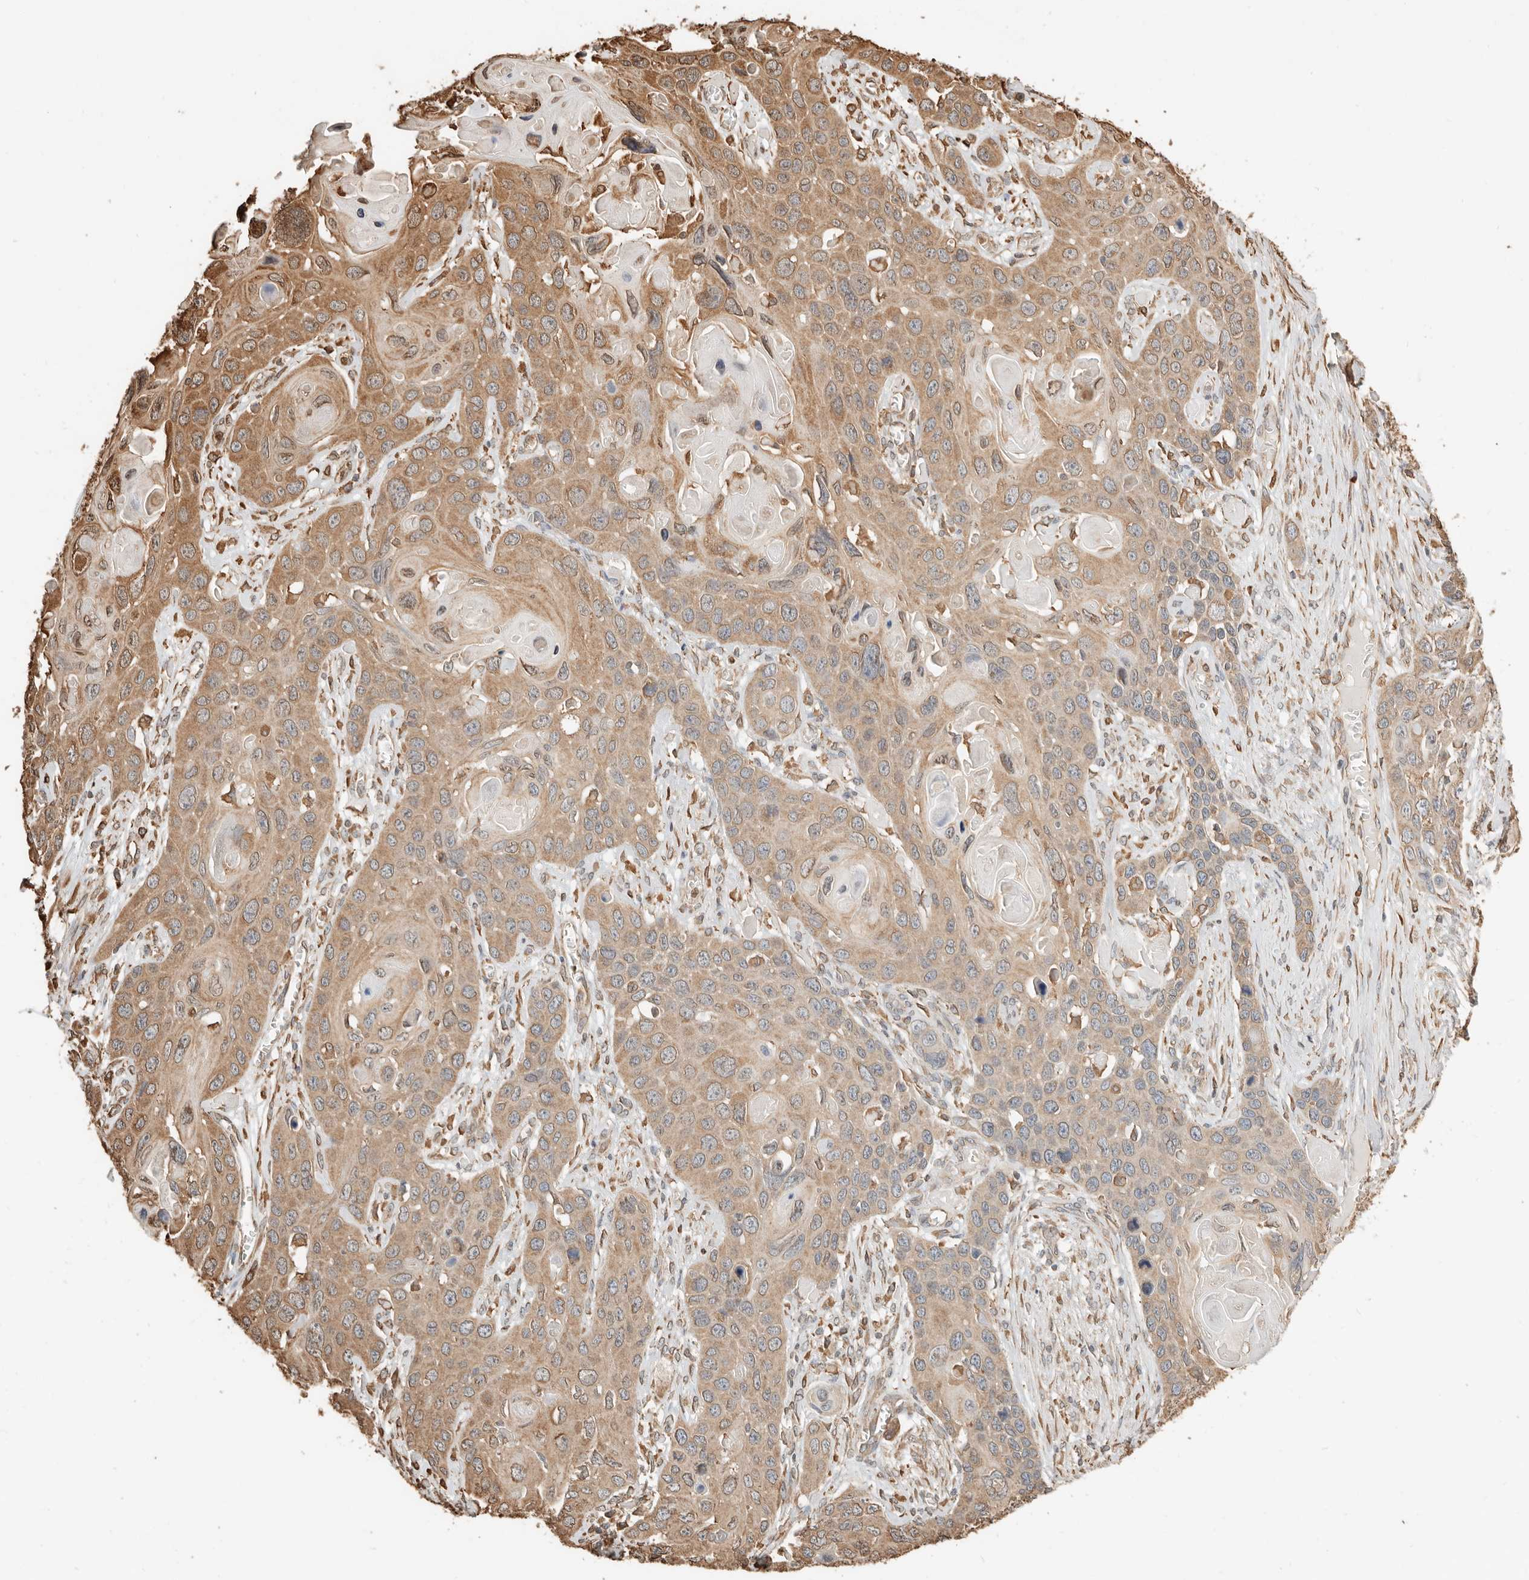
{"staining": {"intensity": "moderate", "quantity": ">75%", "location": "cytoplasmic/membranous"}, "tissue": "skin cancer", "cell_type": "Tumor cells", "image_type": "cancer", "snomed": [{"axis": "morphology", "description": "Squamous cell carcinoma, NOS"}, {"axis": "topography", "description": "Skin"}], "caption": "Immunohistochemical staining of skin cancer shows medium levels of moderate cytoplasmic/membranous positivity in approximately >75% of tumor cells.", "gene": "ARHGEF10L", "patient": {"sex": "male", "age": 55}}